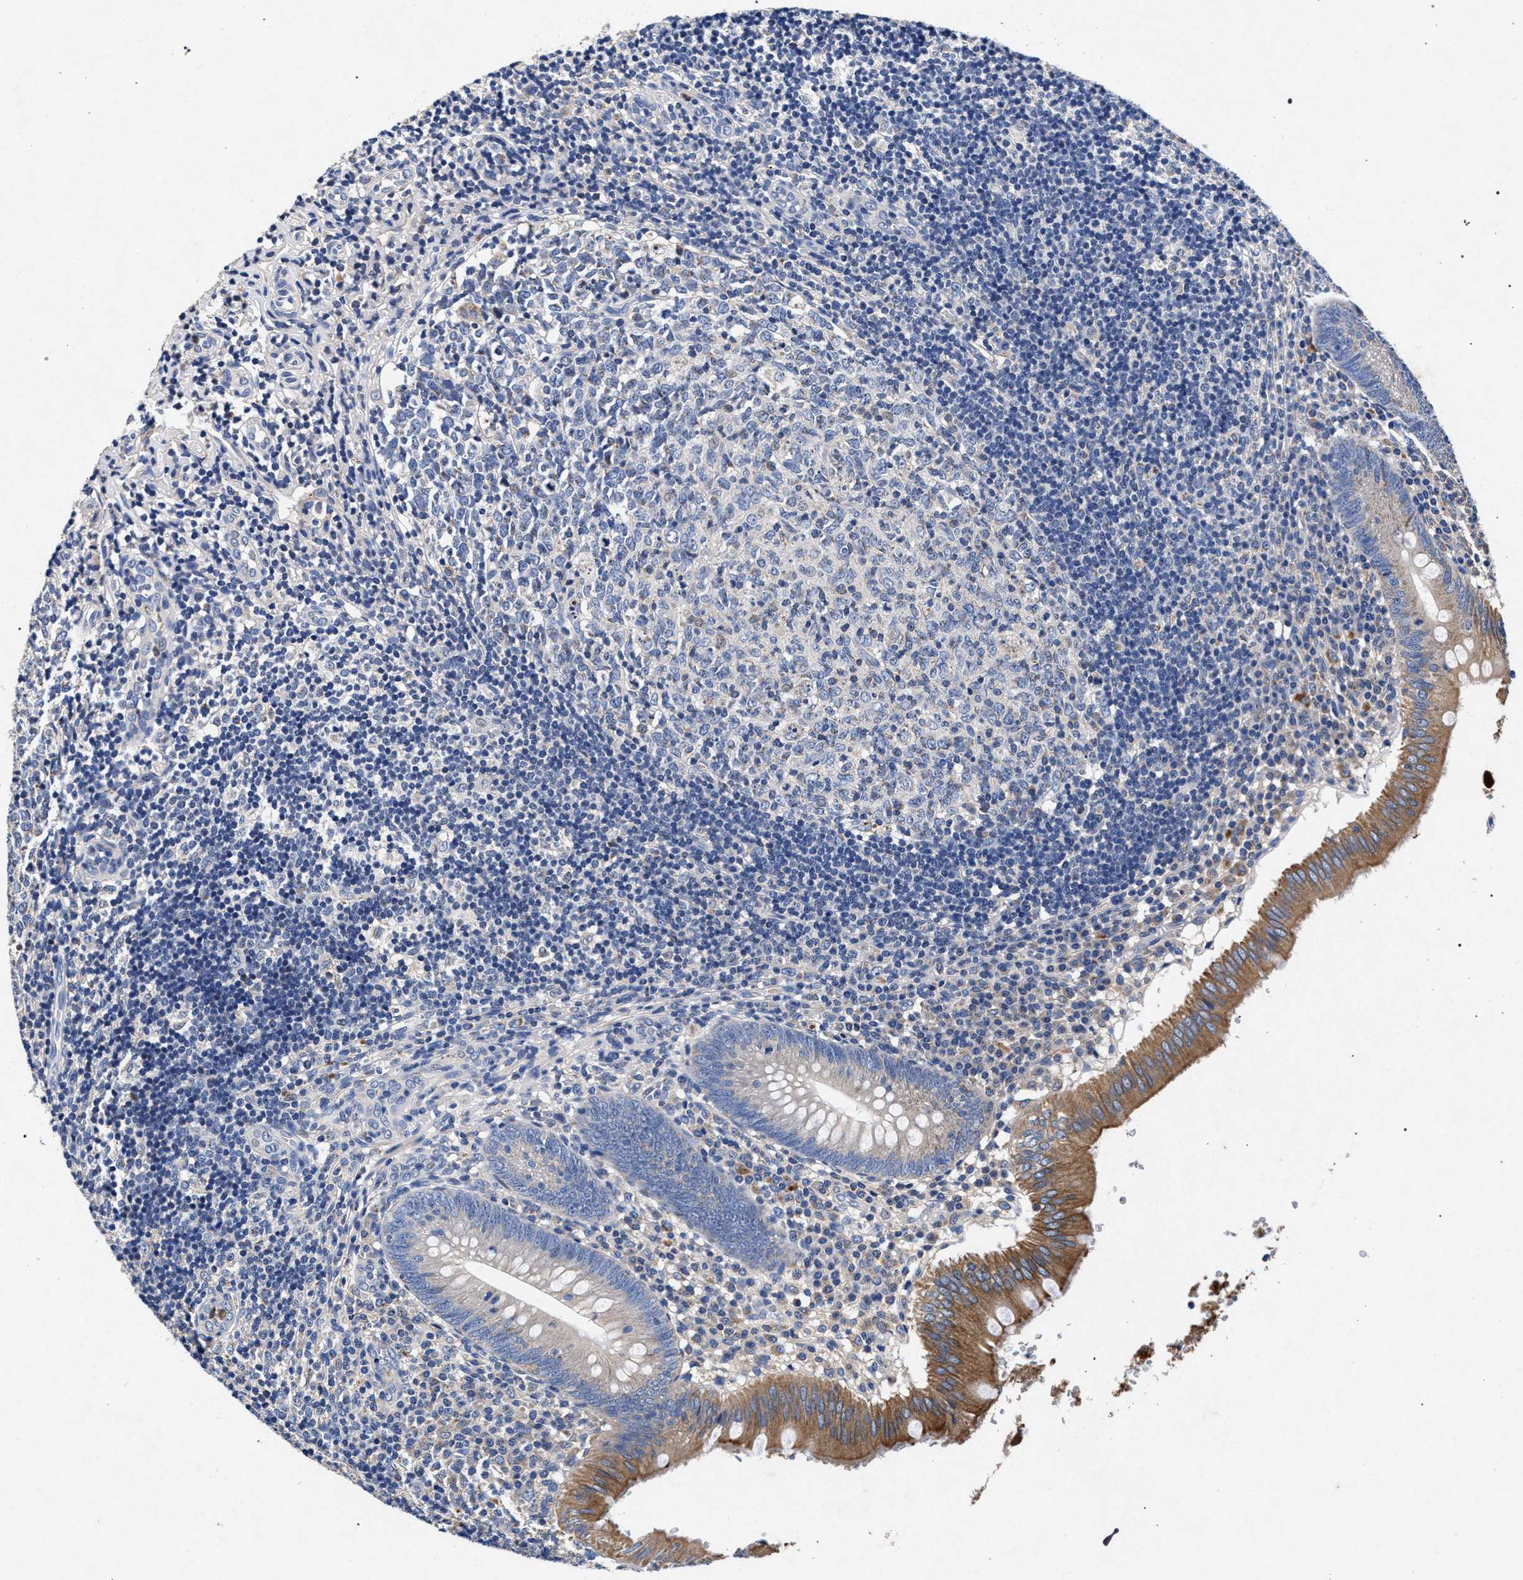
{"staining": {"intensity": "moderate", "quantity": "25%-75%", "location": "cytoplasmic/membranous"}, "tissue": "appendix", "cell_type": "Glandular cells", "image_type": "normal", "snomed": [{"axis": "morphology", "description": "Normal tissue, NOS"}, {"axis": "topography", "description": "Appendix"}], "caption": "Moderate cytoplasmic/membranous positivity for a protein is present in about 25%-75% of glandular cells of normal appendix using immunohistochemistry.", "gene": "HSD17B14", "patient": {"sex": "male", "age": 8}}